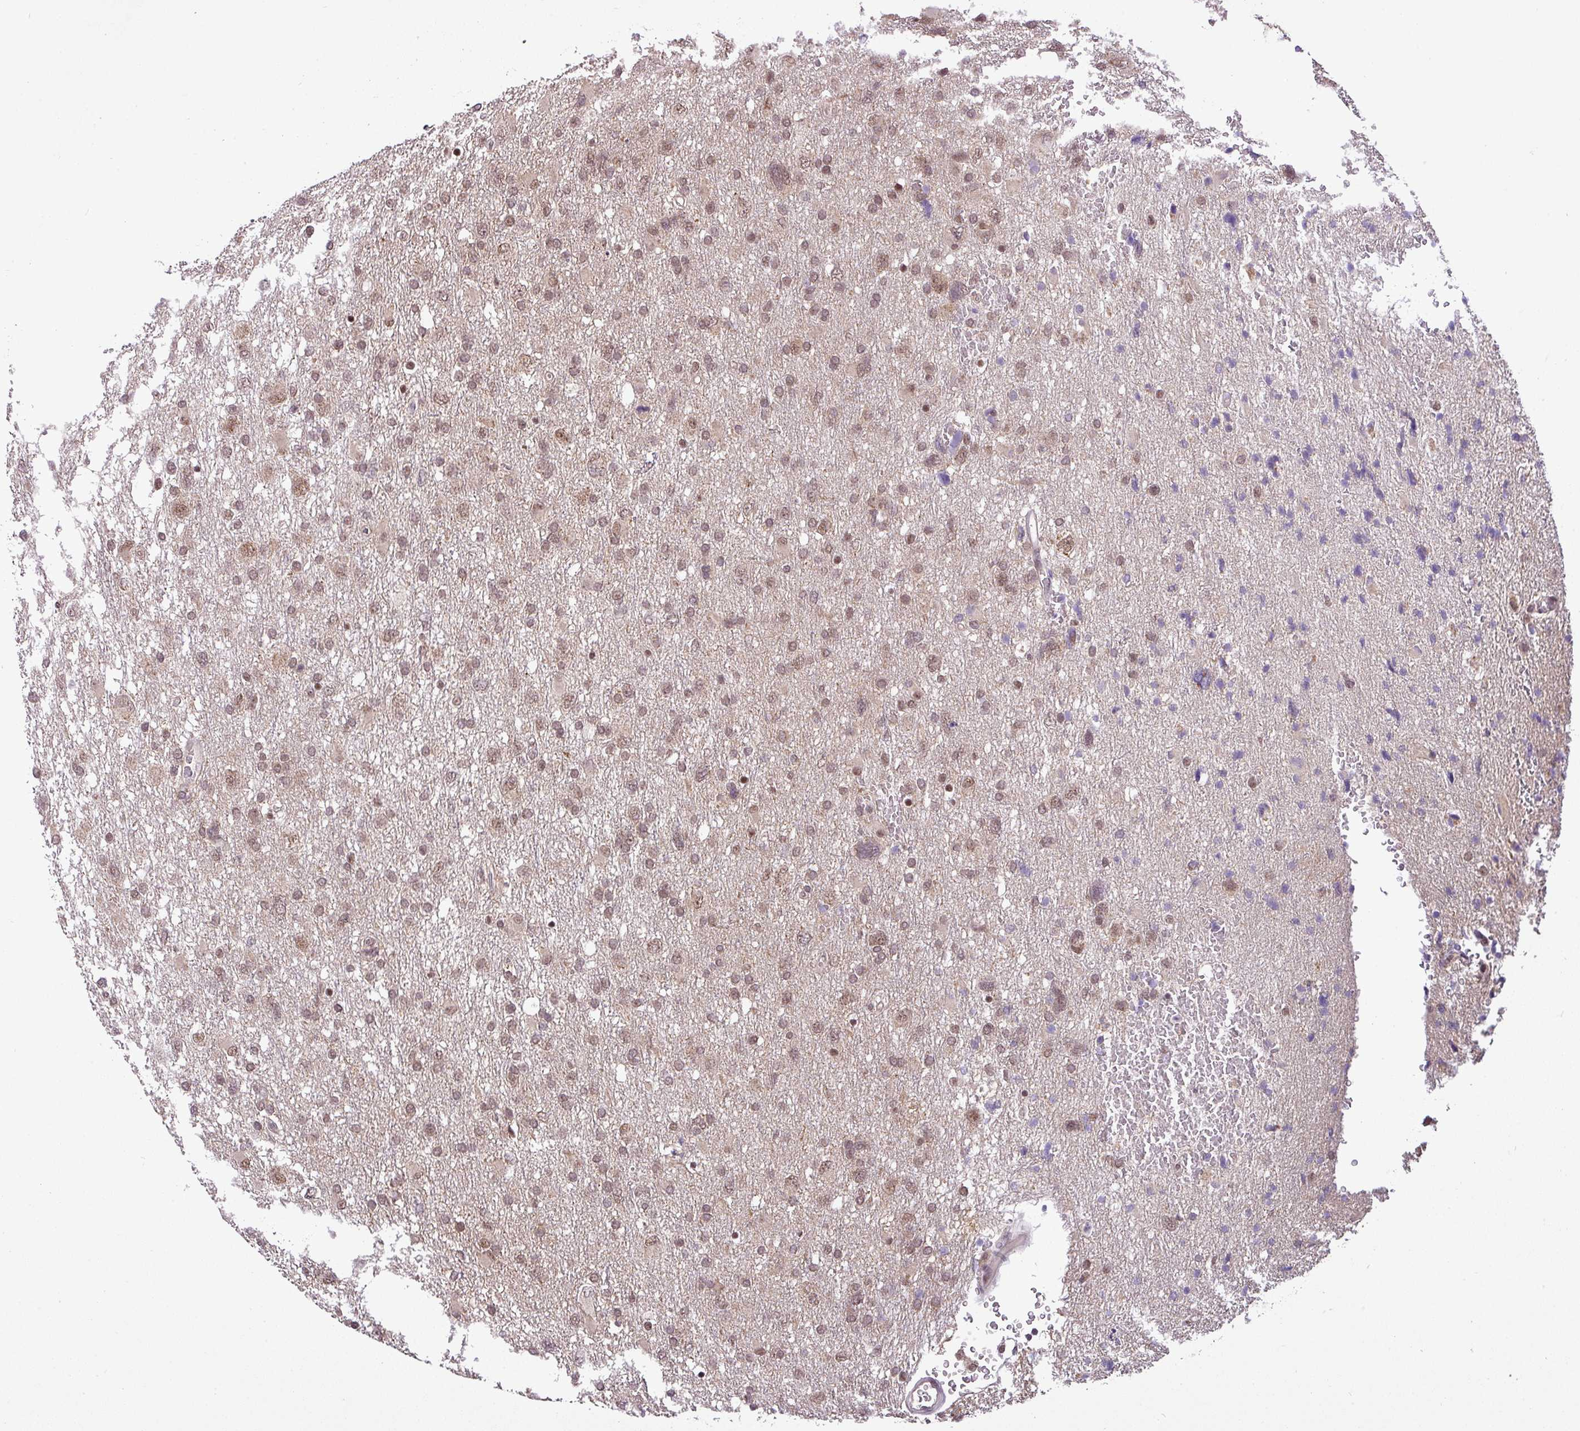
{"staining": {"intensity": "moderate", "quantity": ">75%", "location": "cytoplasmic/membranous,nuclear"}, "tissue": "glioma", "cell_type": "Tumor cells", "image_type": "cancer", "snomed": [{"axis": "morphology", "description": "Glioma, malignant, High grade"}, {"axis": "topography", "description": "Brain"}], "caption": "A histopathology image showing moderate cytoplasmic/membranous and nuclear positivity in about >75% of tumor cells in glioma, as visualized by brown immunohistochemical staining.", "gene": "MFHAS1", "patient": {"sex": "male", "age": 61}}